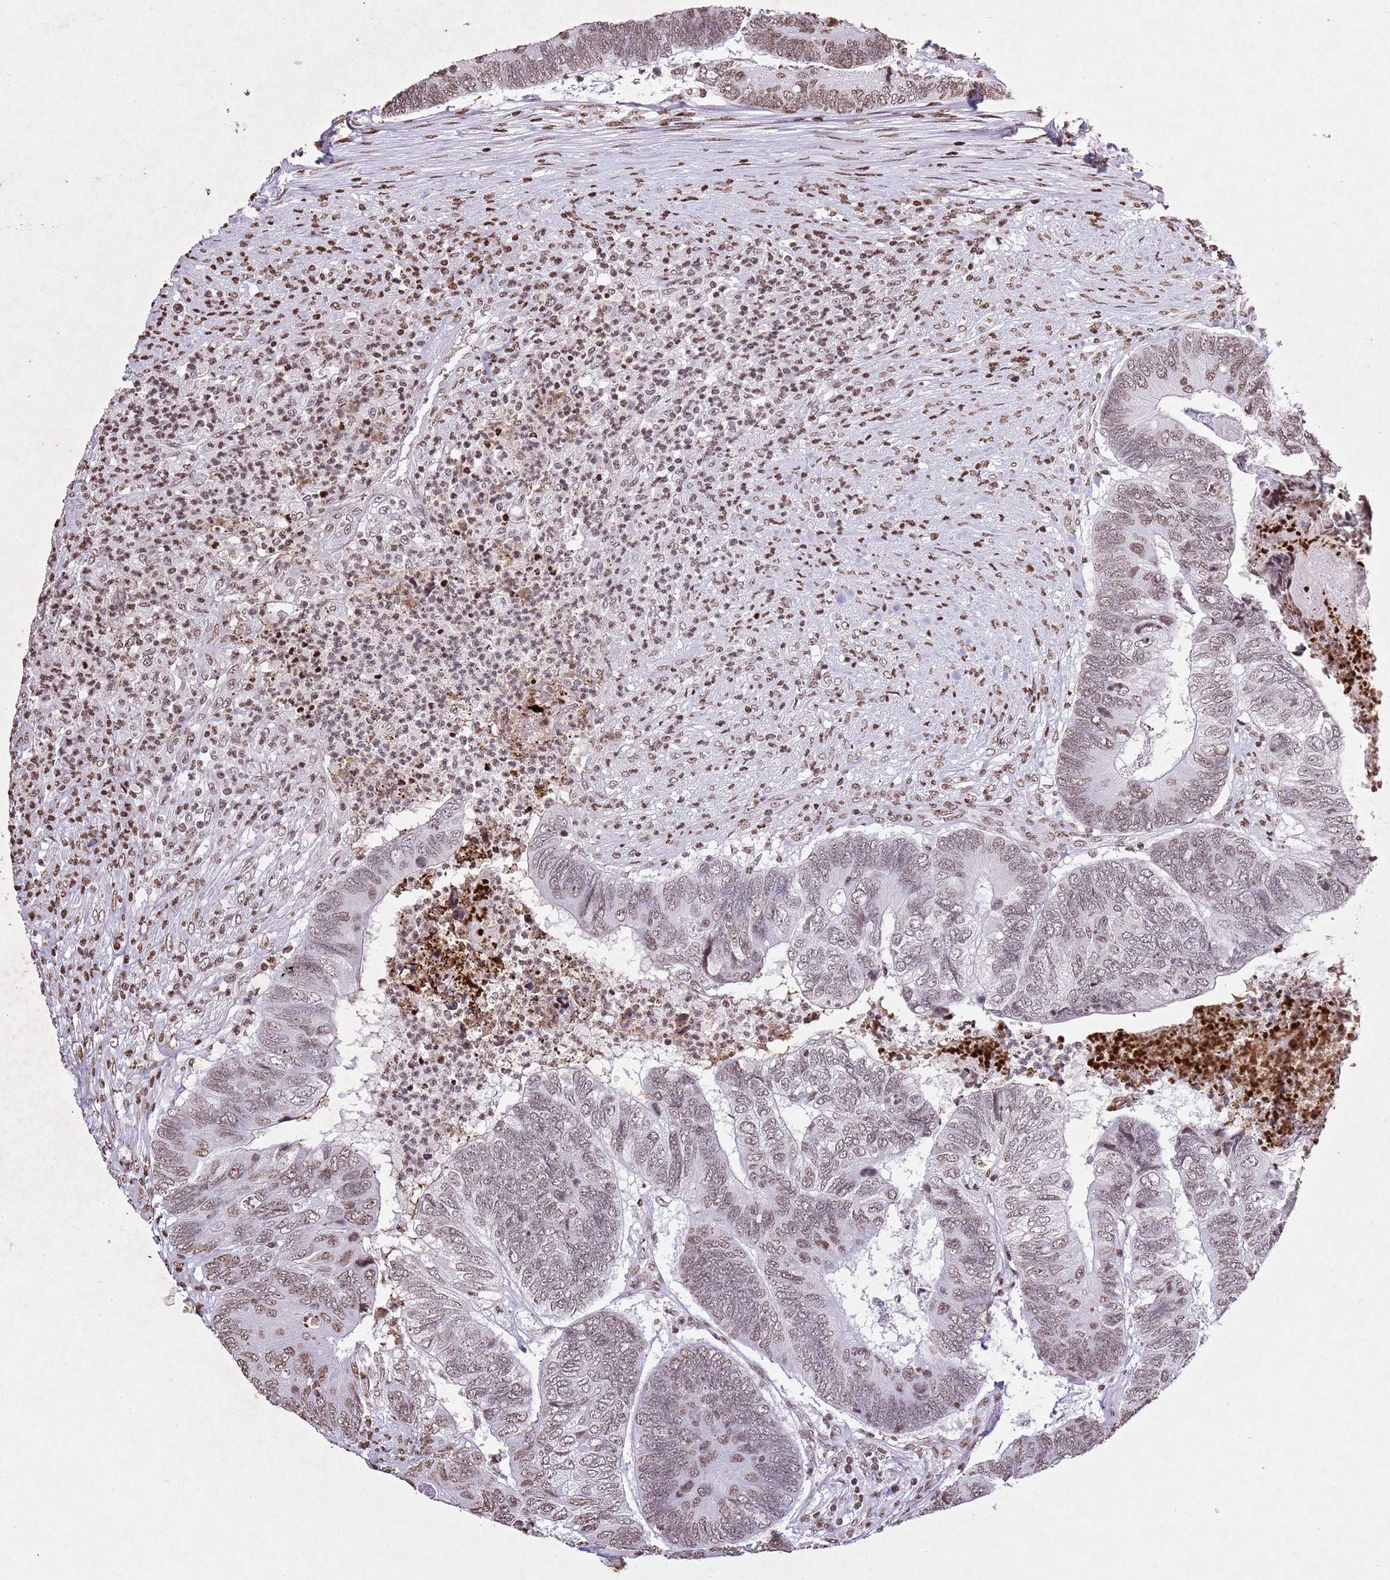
{"staining": {"intensity": "moderate", "quantity": ">75%", "location": "nuclear"}, "tissue": "colorectal cancer", "cell_type": "Tumor cells", "image_type": "cancer", "snomed": [{"axis": "morphology", "description": "Adenocarcinoma, NOS"}, {"axis": "topography", "description": "Colon"}], "caption": "Protein analysis of colorectal cancer tissue shows moderate nuclear positivity in about >75% of tumor cells. Immunohistochemistry (ihc) stains the protein of interest in brown and the nuclei are stained blue.", "gene": "BMAL1", "patient": {"sex": "female", "age": 67}}